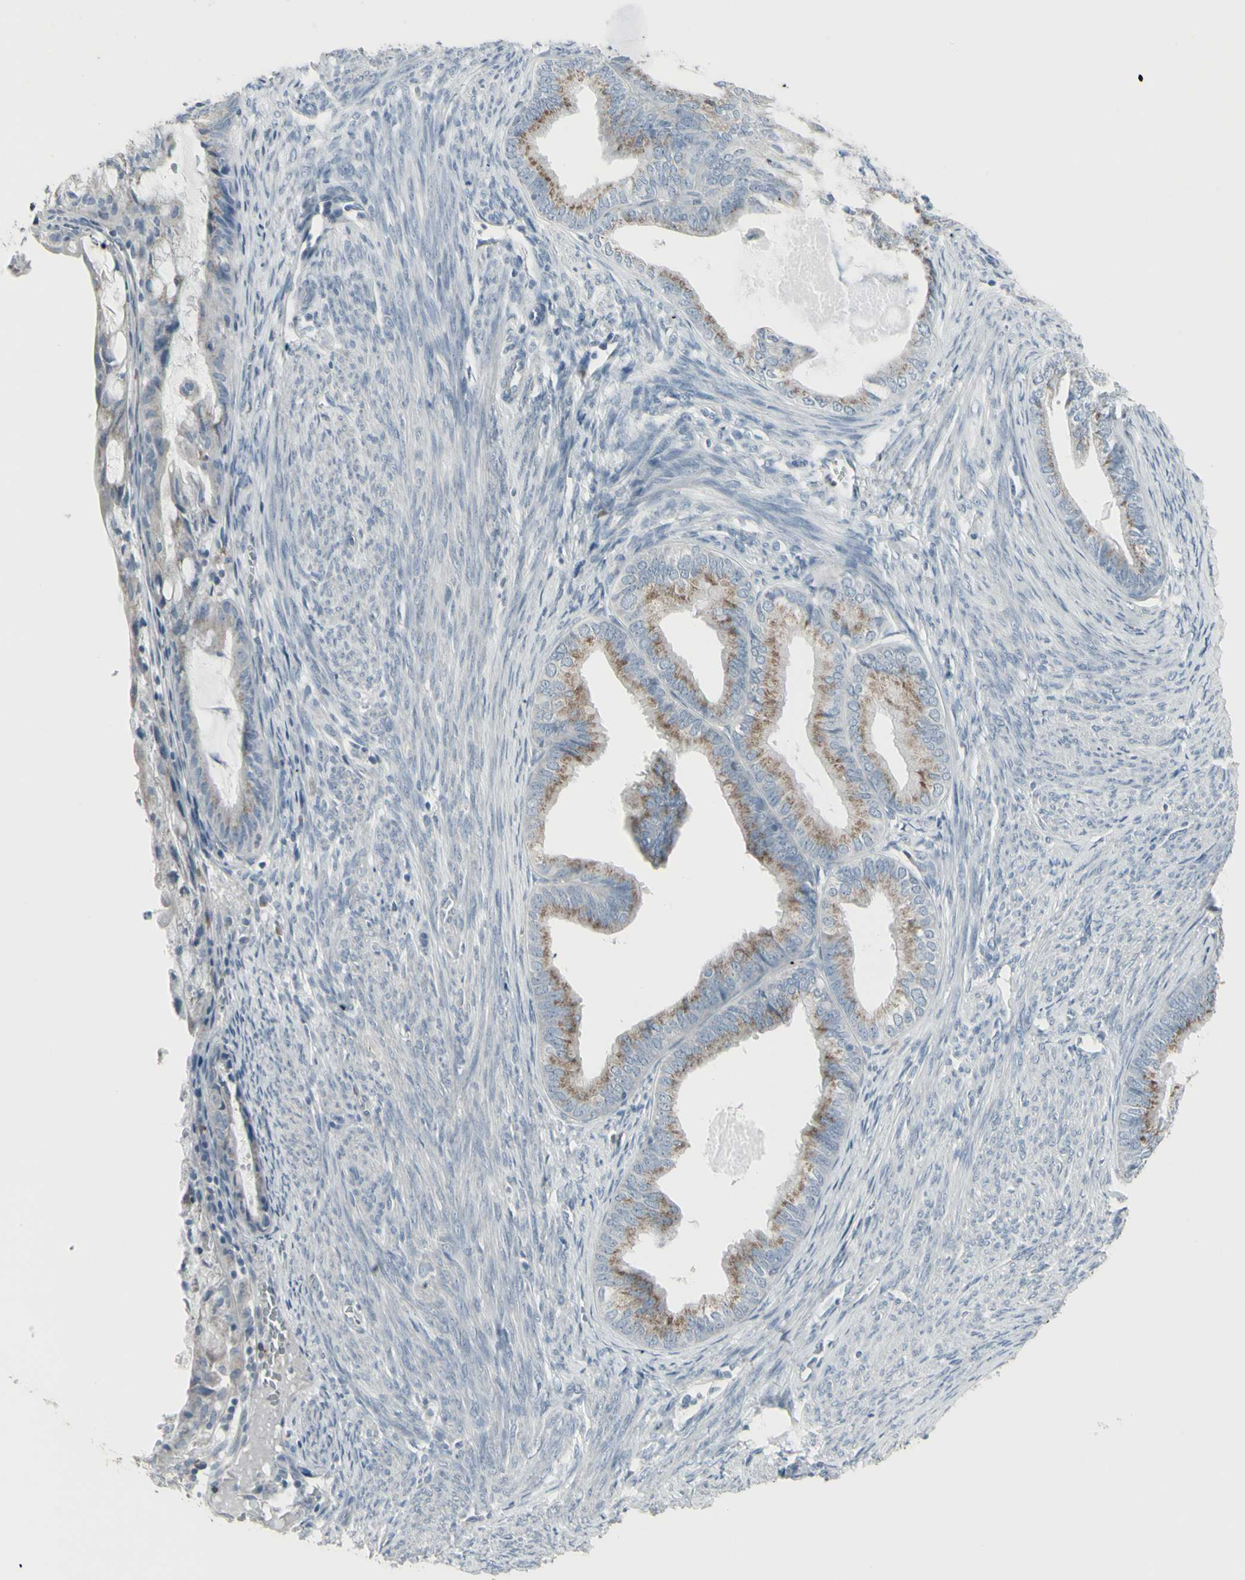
{"staining": {"intensity": "moderate", "quantity": "25%-75%", "location": "cytoplasmic/membranous"}, "tissue": "endometrial cancer", "cell_type": "Tumor cells", "image_type": "cancer", "snomed": [{"axis": "morphology", "description": "Adenocarcinoma, NOS"}, {"axis": "topography", "description": "Endometrium"}], "caption": "Immunohistochemistry (IHC) micrograph of neoplastic tissue: human adenocarcinoma (endometrial) stained using IHC exhibits medium levels of moderate protein expression localized specifically in the cytoplasmic/membranous of tumor cells, appearing as a cytoplasmic/membranous brown color.", "gene": "CD79B", "patient": {"sex": "female", "age": 86}}